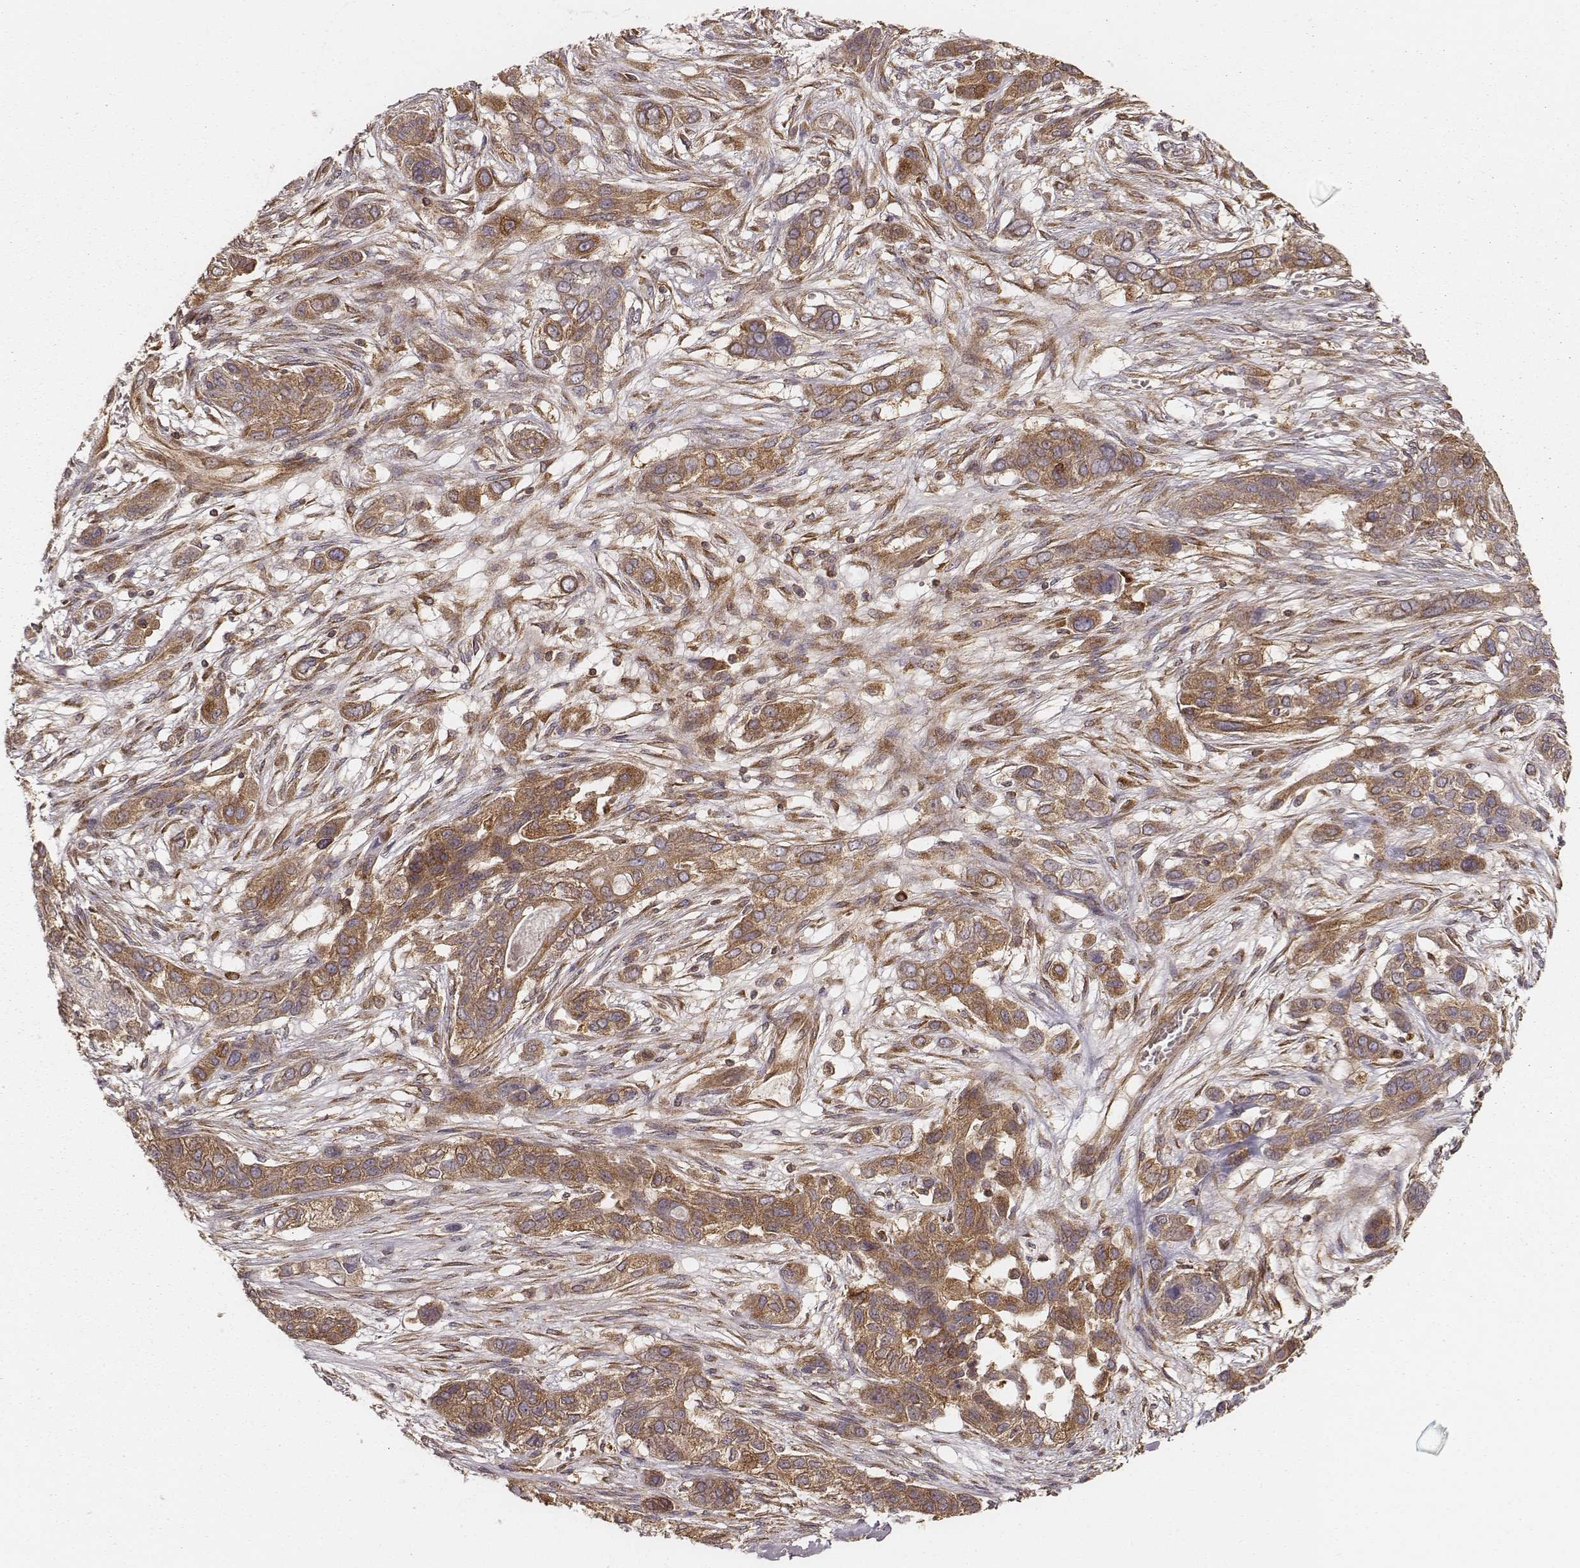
{"staining": {"intensity": "moderate", "quantity": ">75%", "location": "cytoplasmic/membranous"}, "tissue": "lung cancer", "cell_type": "Tumor cells", "image_type": "cancer", "snomed": [{"axis": "morphology", "description": "Squamous cell carcinoma, NOS"}, {"axis": "topography", "description": "Lung"}], "caption": "An image of human lung squamous cell carcinoma stained for a protein reveals moderate cytoplasmic/membranous brown staining in tumor cells.", "gene": "CARS1", "patient": {"sex": "female", "age": 70}}